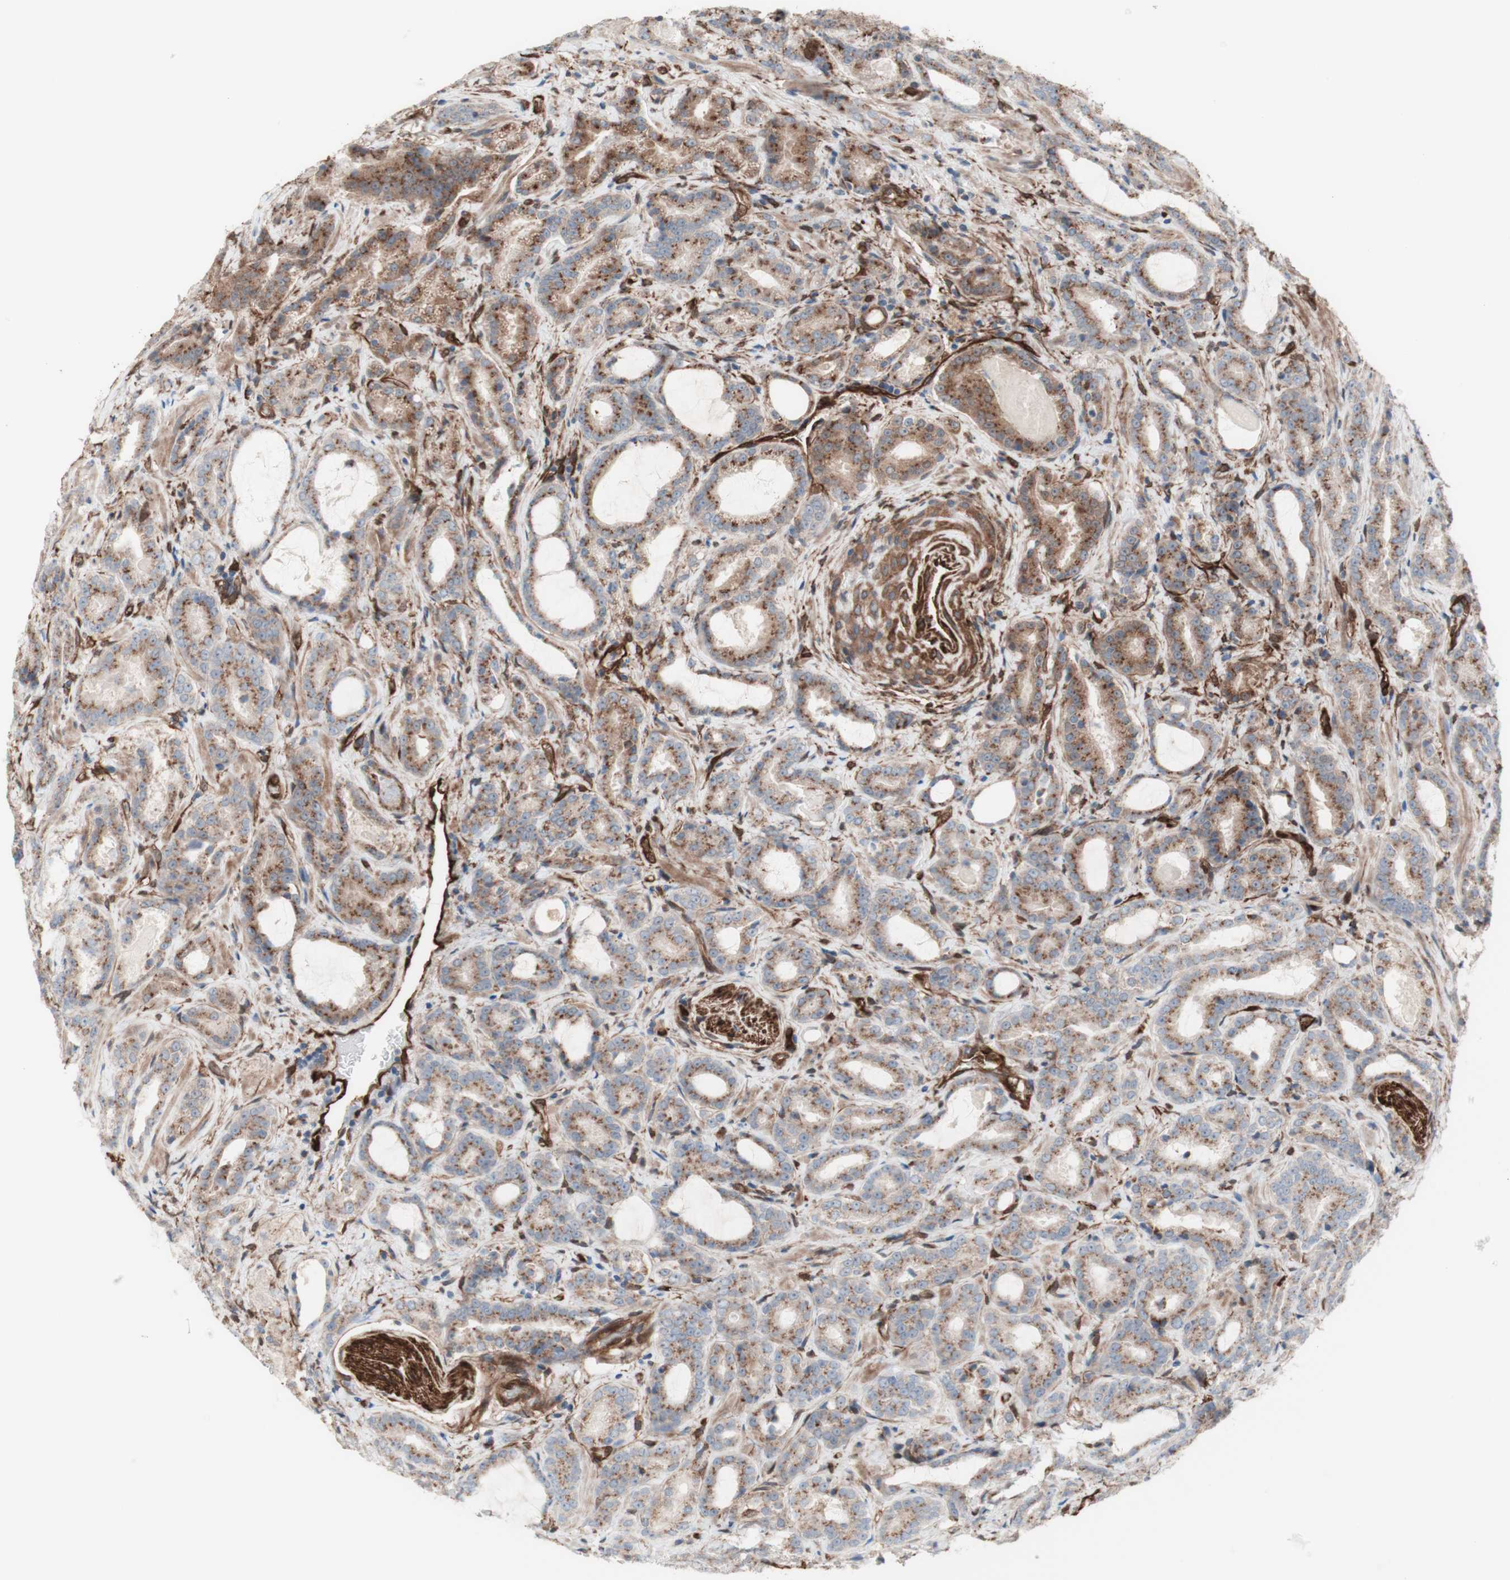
{"staining": {"intensity": "moderate", "quantity": ">75%", "location": "cytoplasmic/membranous"}, "tissue": "prostate cancer", "cell_type": "Tumor cells", "image_type": "cancer", "snomed": [{"axis": "morphology", "description": "Adenocarcinoma, Low grade"}, {"axis": "topography", "description": "Prostate"}], "caption": "About >75% of tumor cells in human prostate cancer display moderate cytoplasmic/membranous protein positivity as visualized by brown immunohistochemical staining.", "gene": "CNN3", "patient": {"sex": "male", "age": 60}}